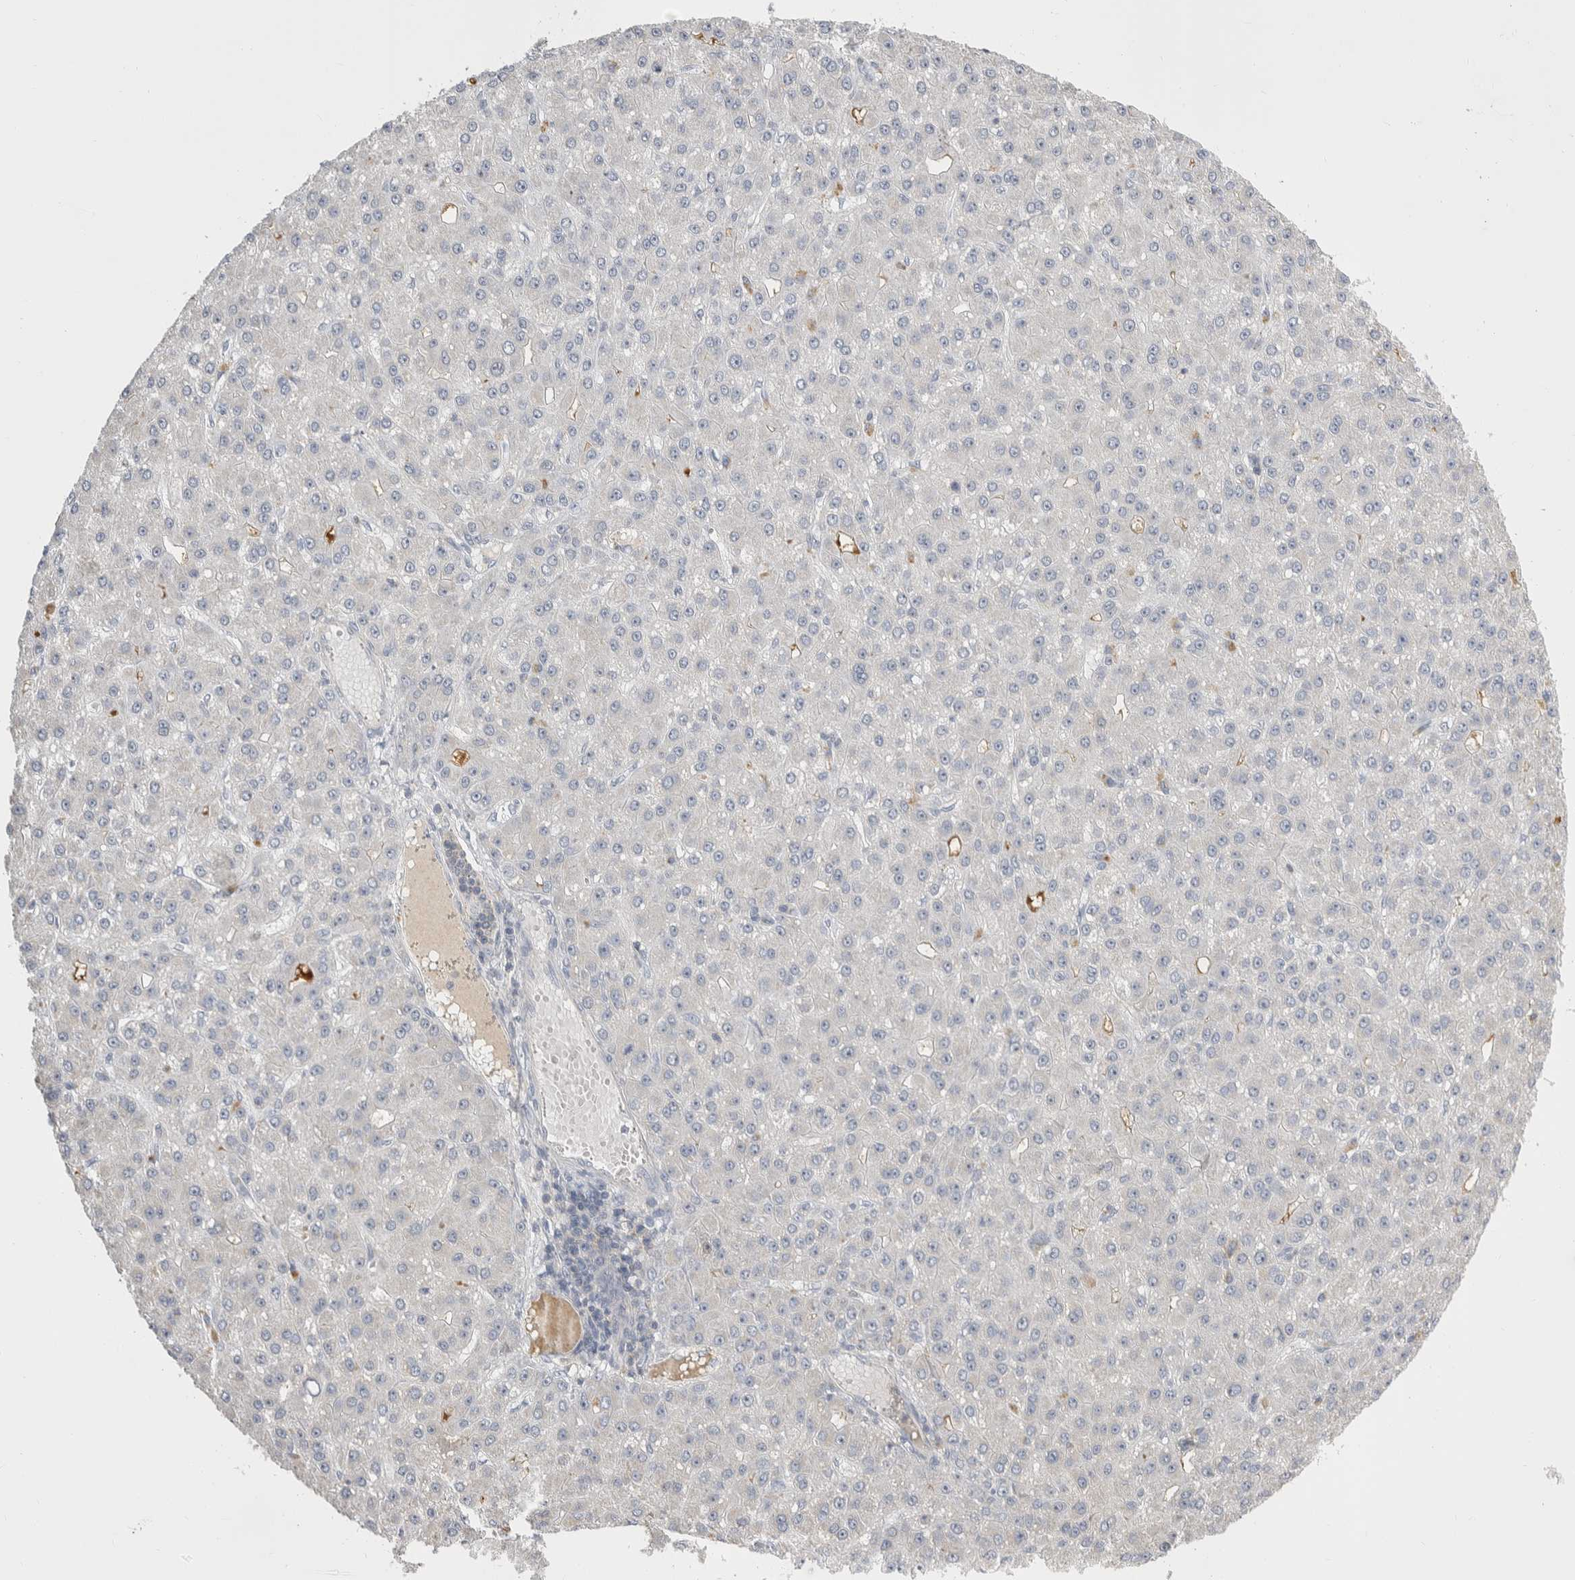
{"staining": {"intensity": "negative", "quantity": "none", "location": "none"}, "tissue": "liver cancer", "cell_type": "Tumor cells", "image_type": "cancer", "snomed": [{"axis": "morphology", "description": "Carcinoma, Hepatocellular, NOS"}, {"axis": "topography", "description": "Liver"}], "caption": "A high-resolution histopathology image shows immunohistochemistry (IHC) staining of hepatocellular carcinoma (liver), which demonstrates no significant expression in tumor cells.", "gene": "CEP295NL", "patient": {"sex": "male", "age": 67}}